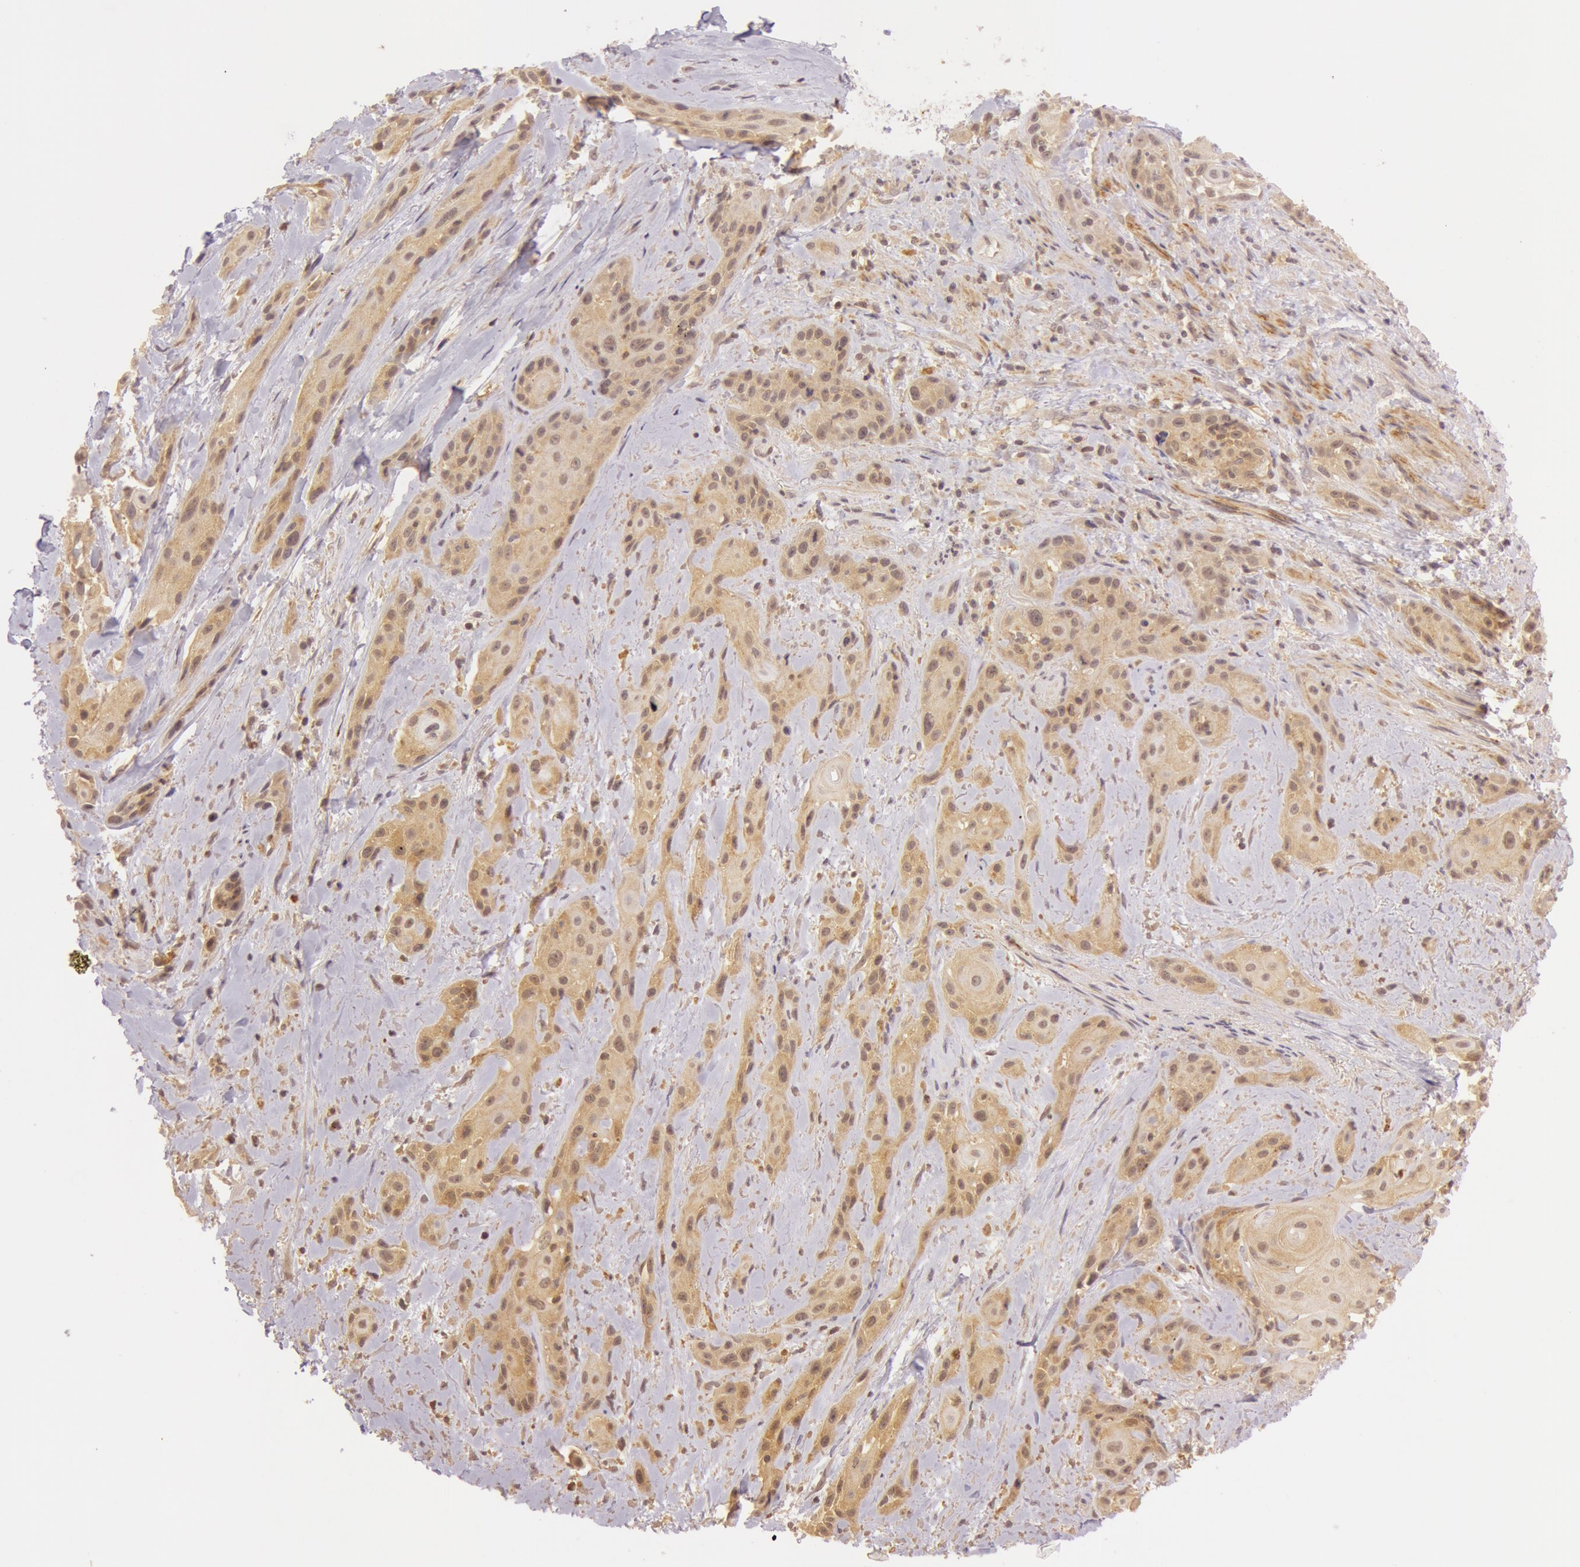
{"staining": {"intensity": "moderate", "quantity": ">75%", "location": "cytoplasmic/membranous"}, "tissue": "skin cancer", "cell_type": "Tumor cells", "image_type": "cancer", "snomed": [{"axis": "morphology", "description": "Squamous cell carcinoma, NOS"}, {"axis": "topography", "description": "Skin"}, {"axis": "topography", "description": "Anal"}], "caption": "This is a photomicrograph of IHC staining of skin cancer (squamous cell carcinoma), which shows moderate expression in the cytoplasmic/membranous of tumor cells.", "gene": "ATG2B", "patient": {"sex": "male", "age": 64}}